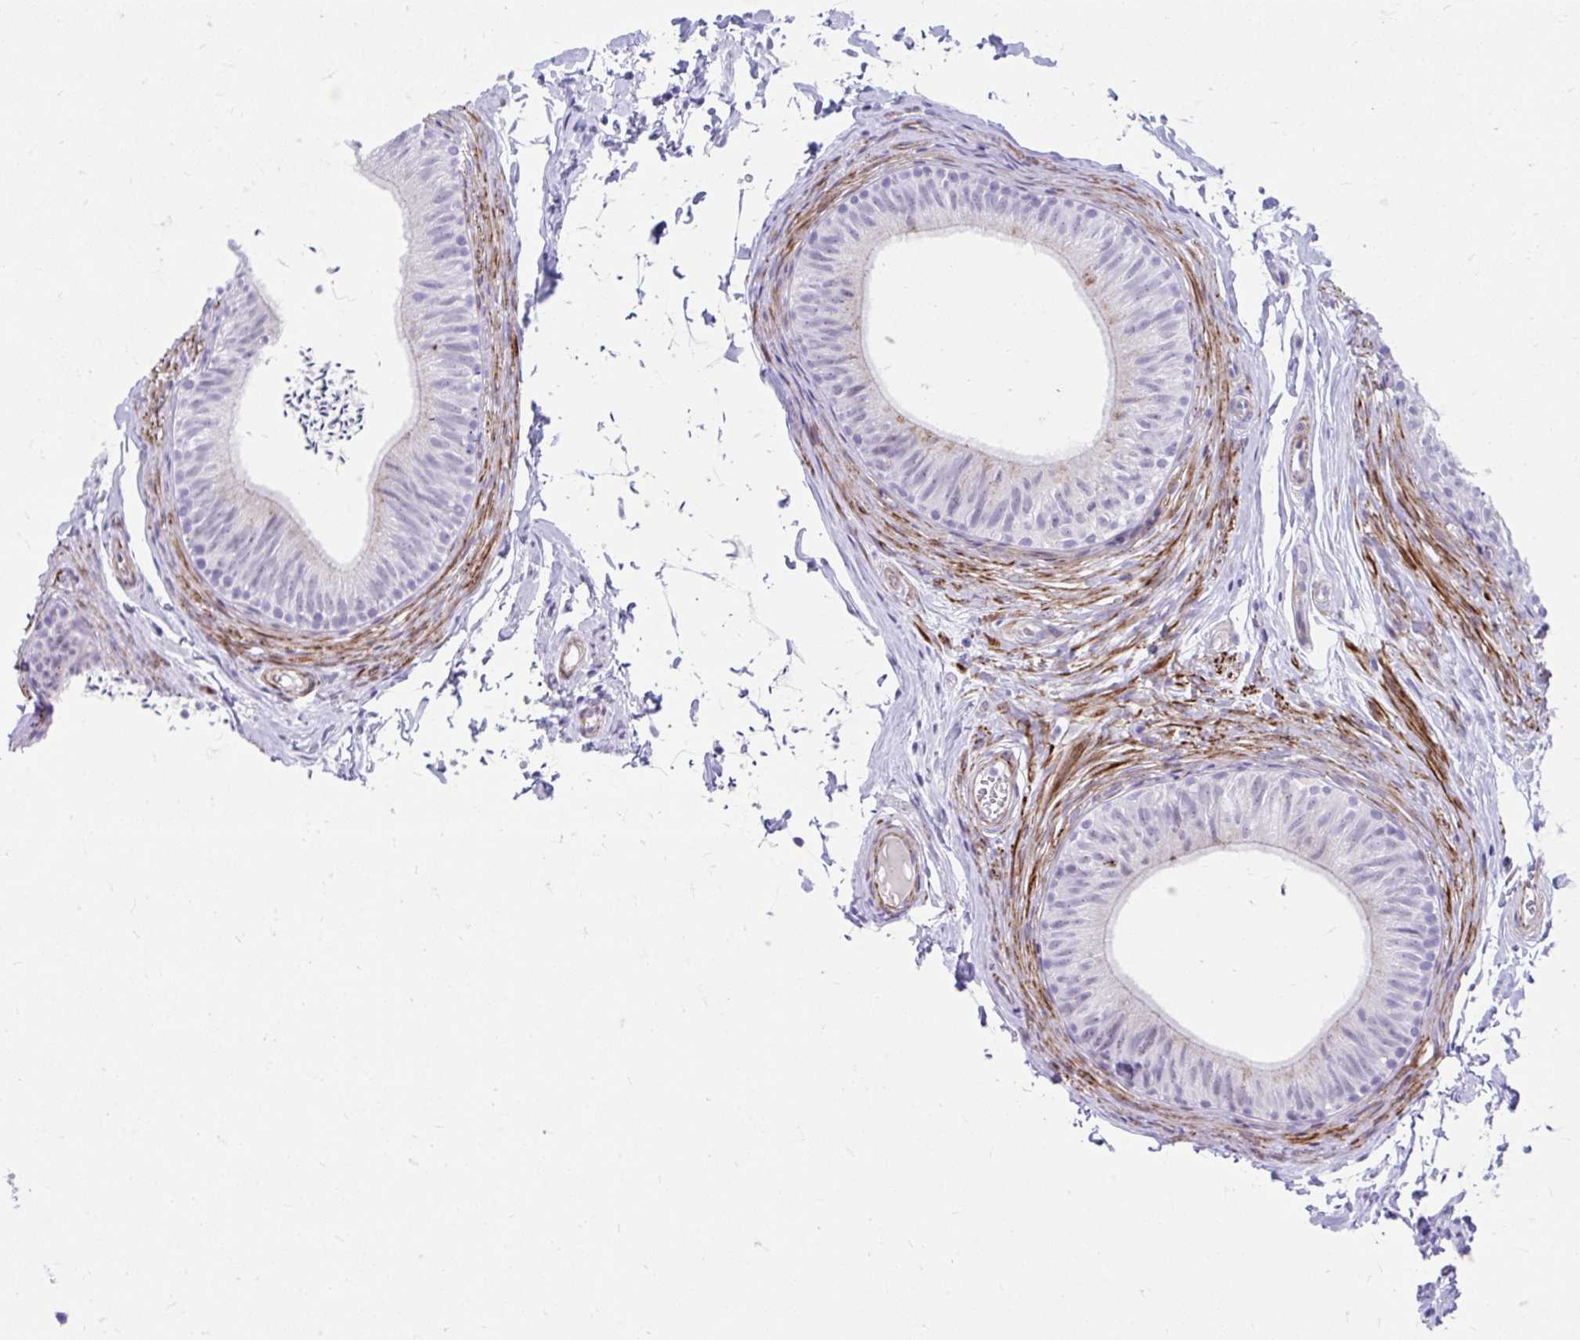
{"staining": {"intensity": "negative", "quantity": "none", "location": "none"}, "tissue": "epididymis", "cell_type": "Glandular cells", "image_type": "normal", "snomed": [{"axis": "morphology", "description": "Normal tissue, NOS"}, {"axis": "topography", "description": "Epididymis, spermatic cord, NOS"}, {"axis": "topography", "description": "Epididymis"}, {"axis": "topography", "description": "Peripheral nerve tissue"}], "caption": "Glandular cells are negative for protein expression in benign human epididymis.", "gene": "CSTB", "patient": {"sex": "male", "age": 29}}